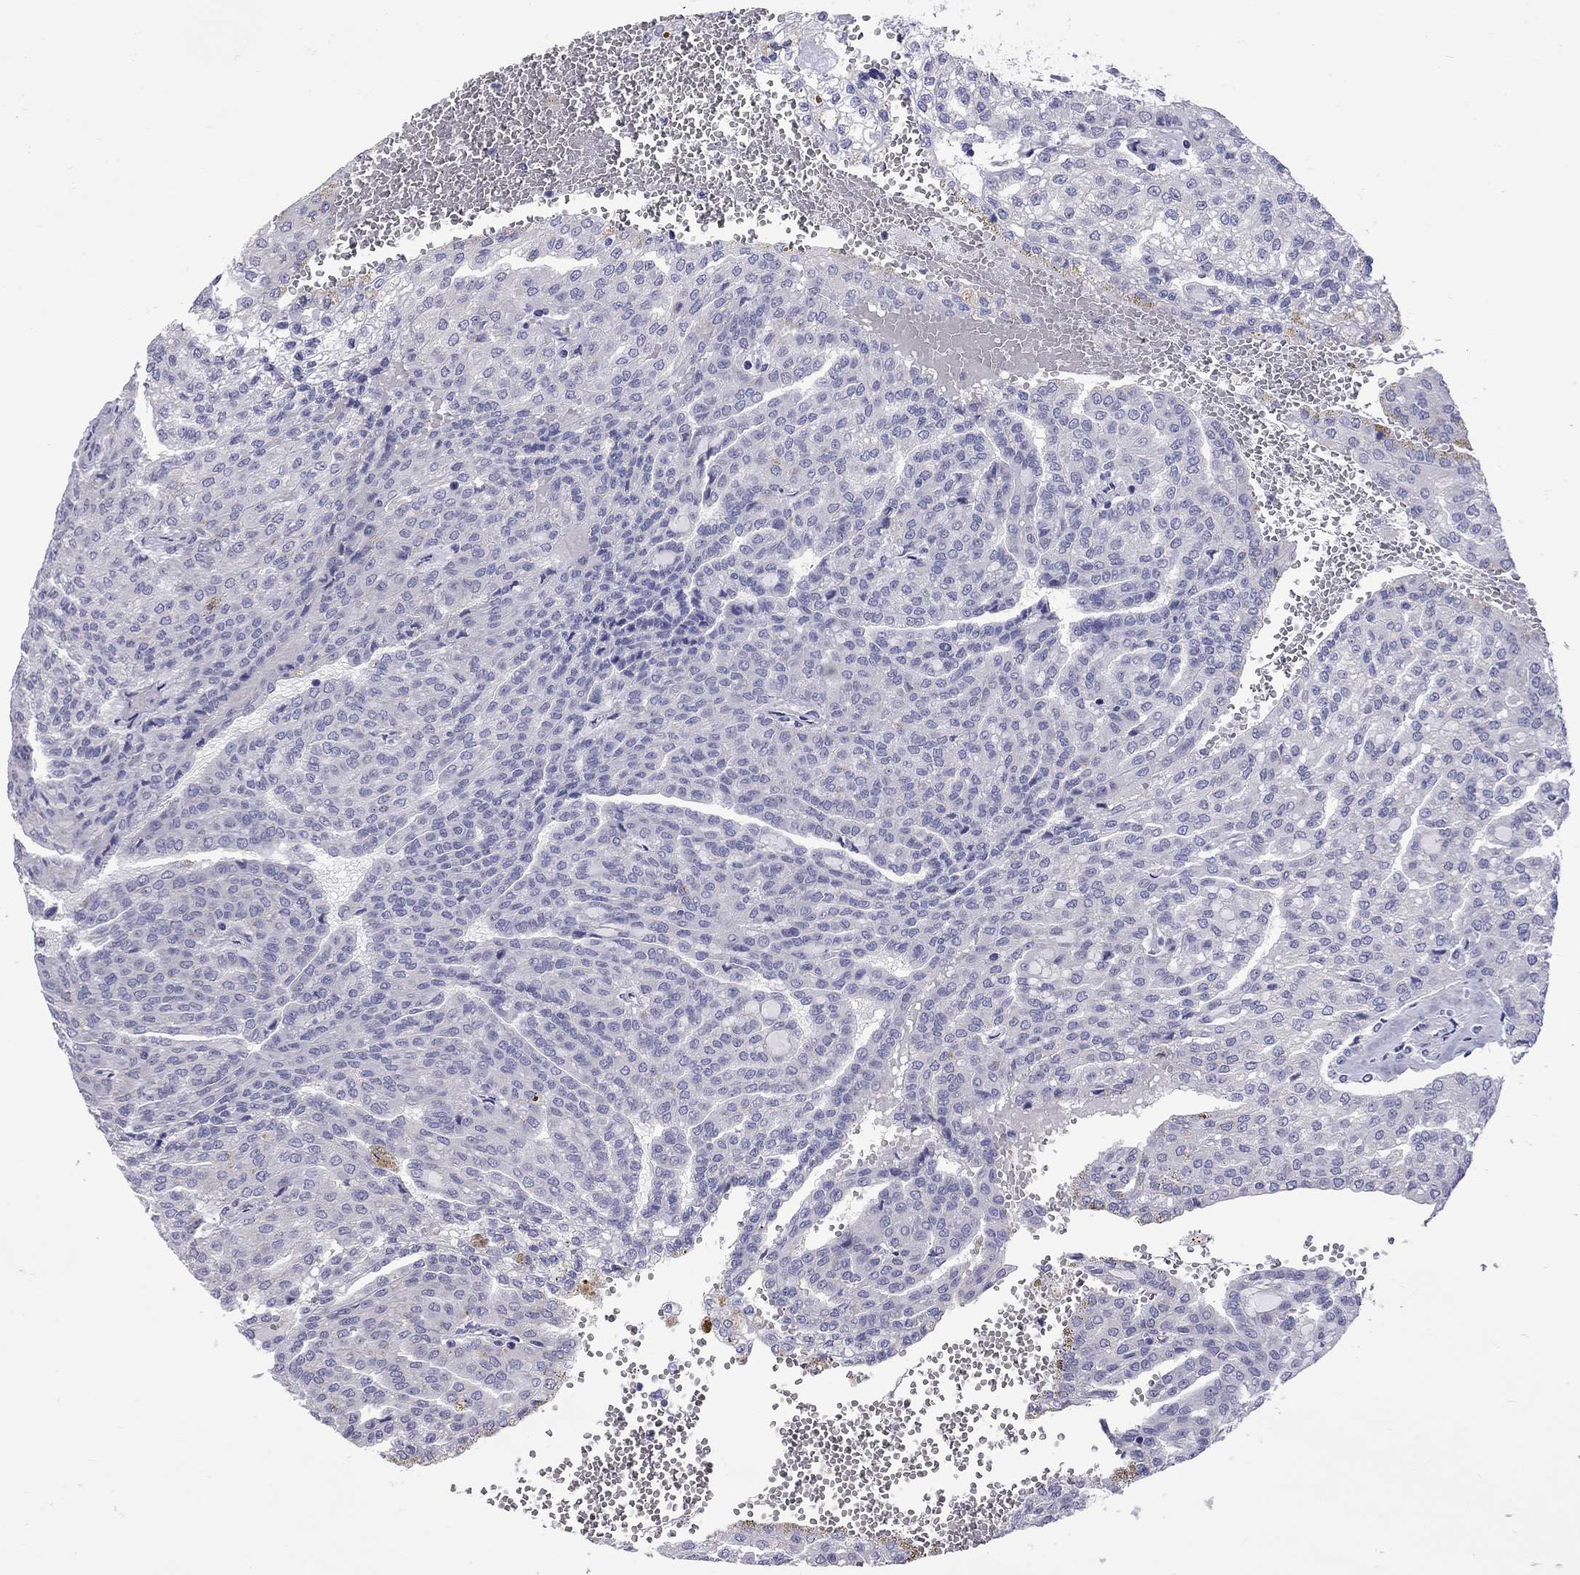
{"staining": {"intensity": "negative", "quantity": "none", "location": "none"}, "tissue": "renal cancer", "cell_type": "Tumor cells", "image_type": "cancer", "snomed": [{"axis": "morphology", "description": "Adenocarcinoma, NOS"}, {"axis": "topography", "description": "Kidney"}], "caption": "This is an immunohistochemistry histopathology image of human renal adenocarcinoma. There is no staining in tumor cells.", "gene": "EPPIN", "patient": {"sex": "male", "age": 63}}